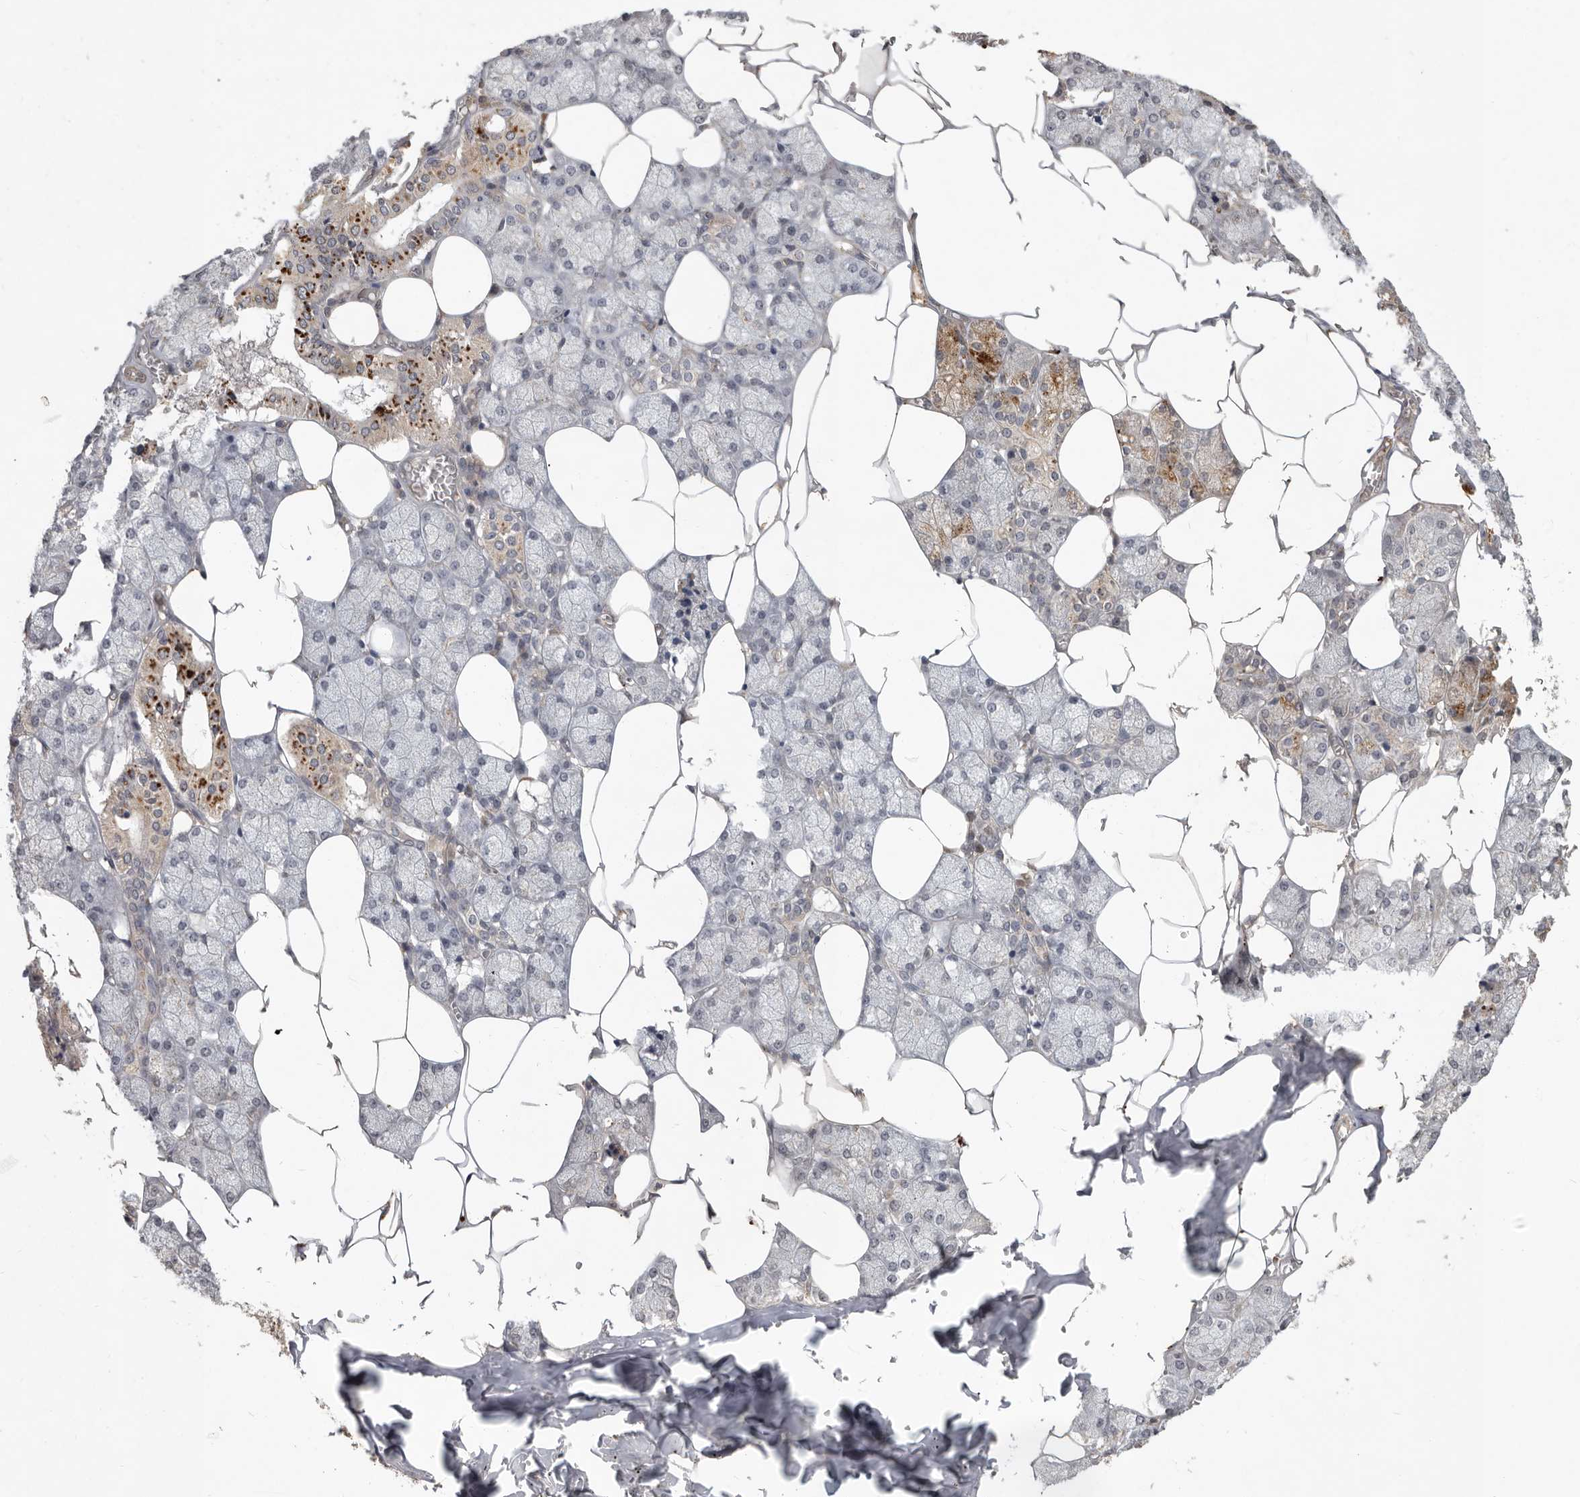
{"staining": {"intensity": "moderate", "quantity": "<25%", "location": "cytoplasmic/membranous"}, "tissue": "salivary gland", "cell_type": "Glandular cells", "image_type": "normal", "snomed": [{"axis": "morphology", "description": "Normal tissue, NOS"}, {"axis": "topography", "description": "Salivary gland"}], "caption": "IHC image of normal salivary gland stained for a protein (brown), which reveals low levels of moderate cytoplasmic/membranous positivity in about <25% of glandular cells.", "gene": "DNAJC28", "patient": {"sex": "male", "age": 62}}